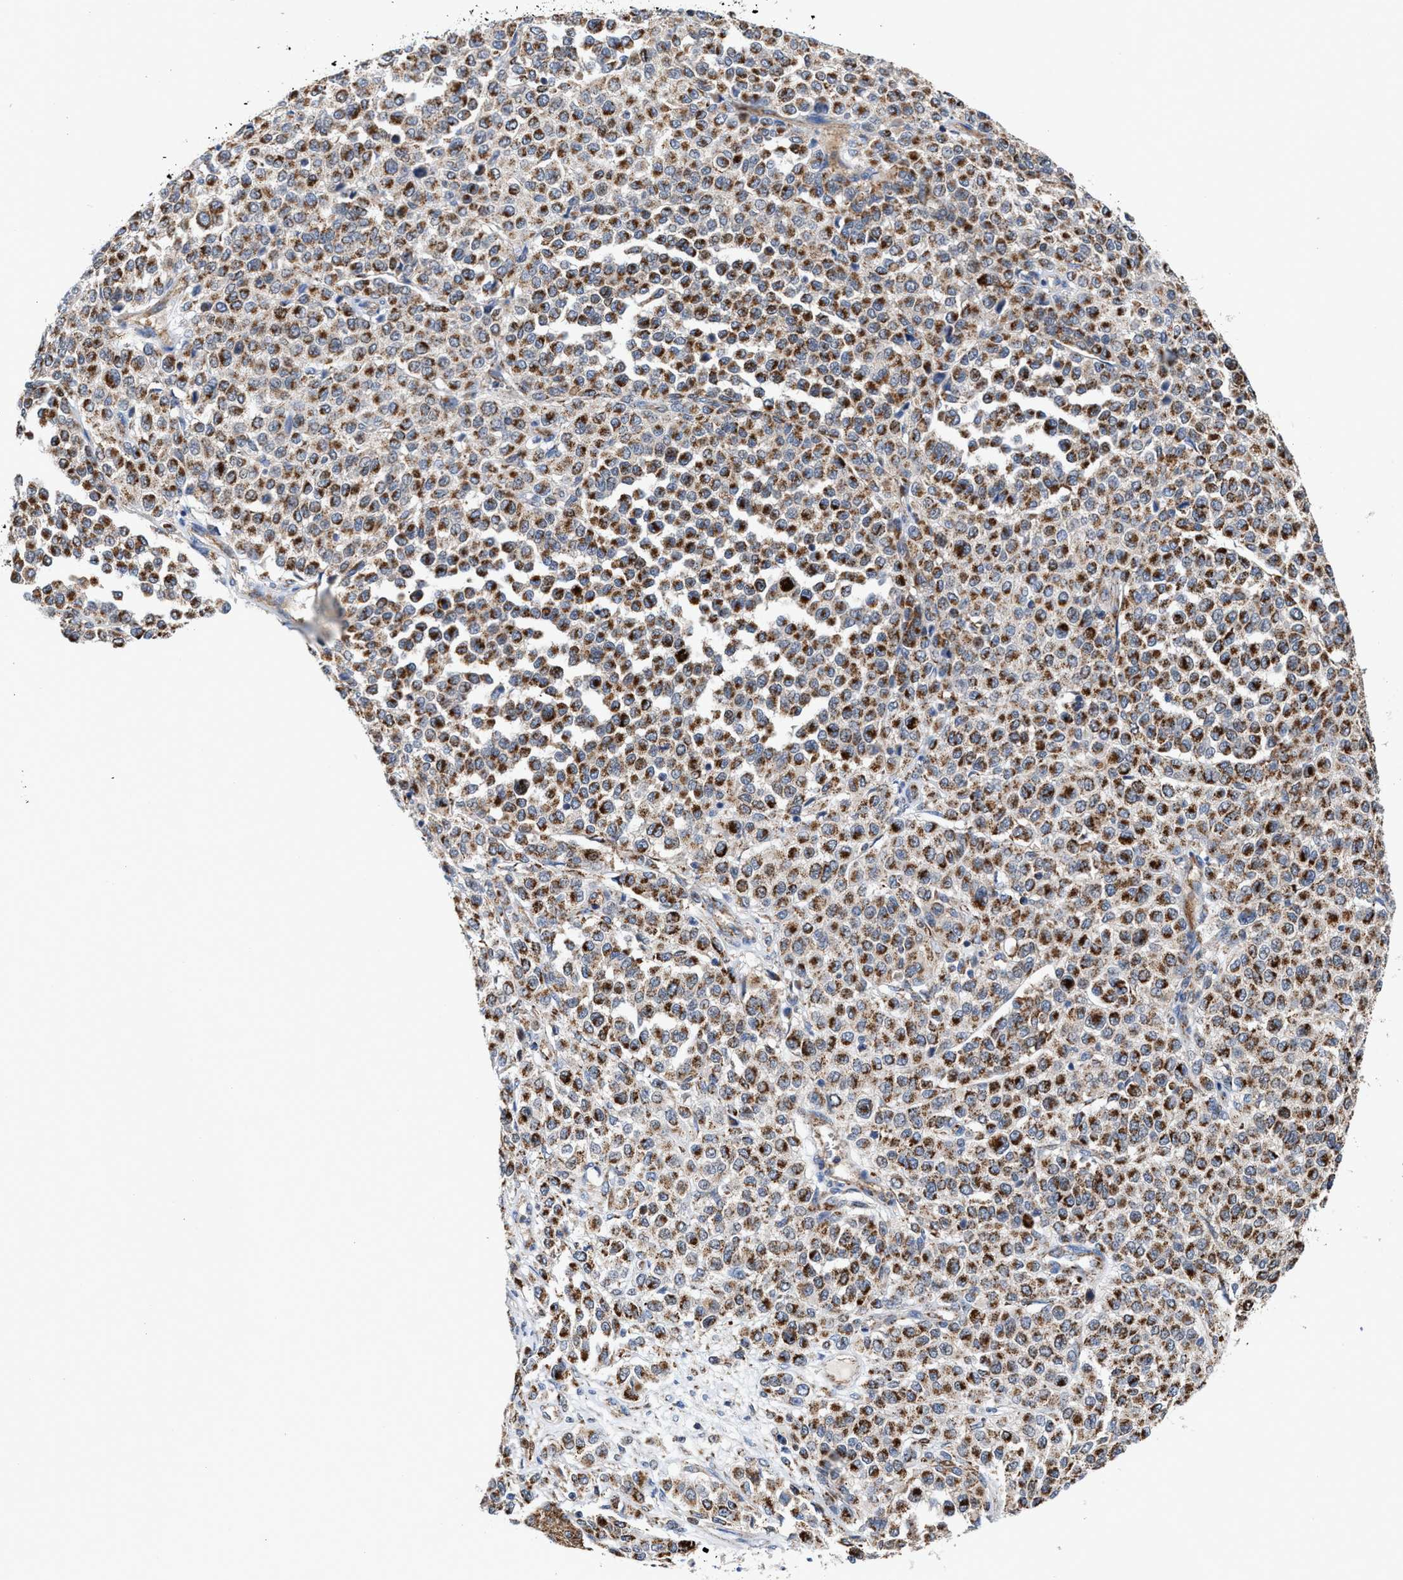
{"staining": {"intensity": "moderate", "quantity": ">75%", "location": "cytoplasmic/membranous"}, "tissue": "melanoma", "cell_type": "Tumor cells", "image_type": "cancer", "snomed": [{"axis": "morphology", "description": "Malignant melanoma, Metastatic site"}, {"axis": "topography", "description": "Pancreas"}], "caption": "The photomicrograph displays immunohistochemical staining of malignant melanoma (metastatic site). There is moderate cytoplasmic/membranous positivity is identified in approximately >75% of tumor cells. The staining was performed using DAB, with brown indicating positive protein expression. Nuclei are stained blue with hematoxylin.", "gene": "MECR", "patient": {"sex": "female", "age": 30}}